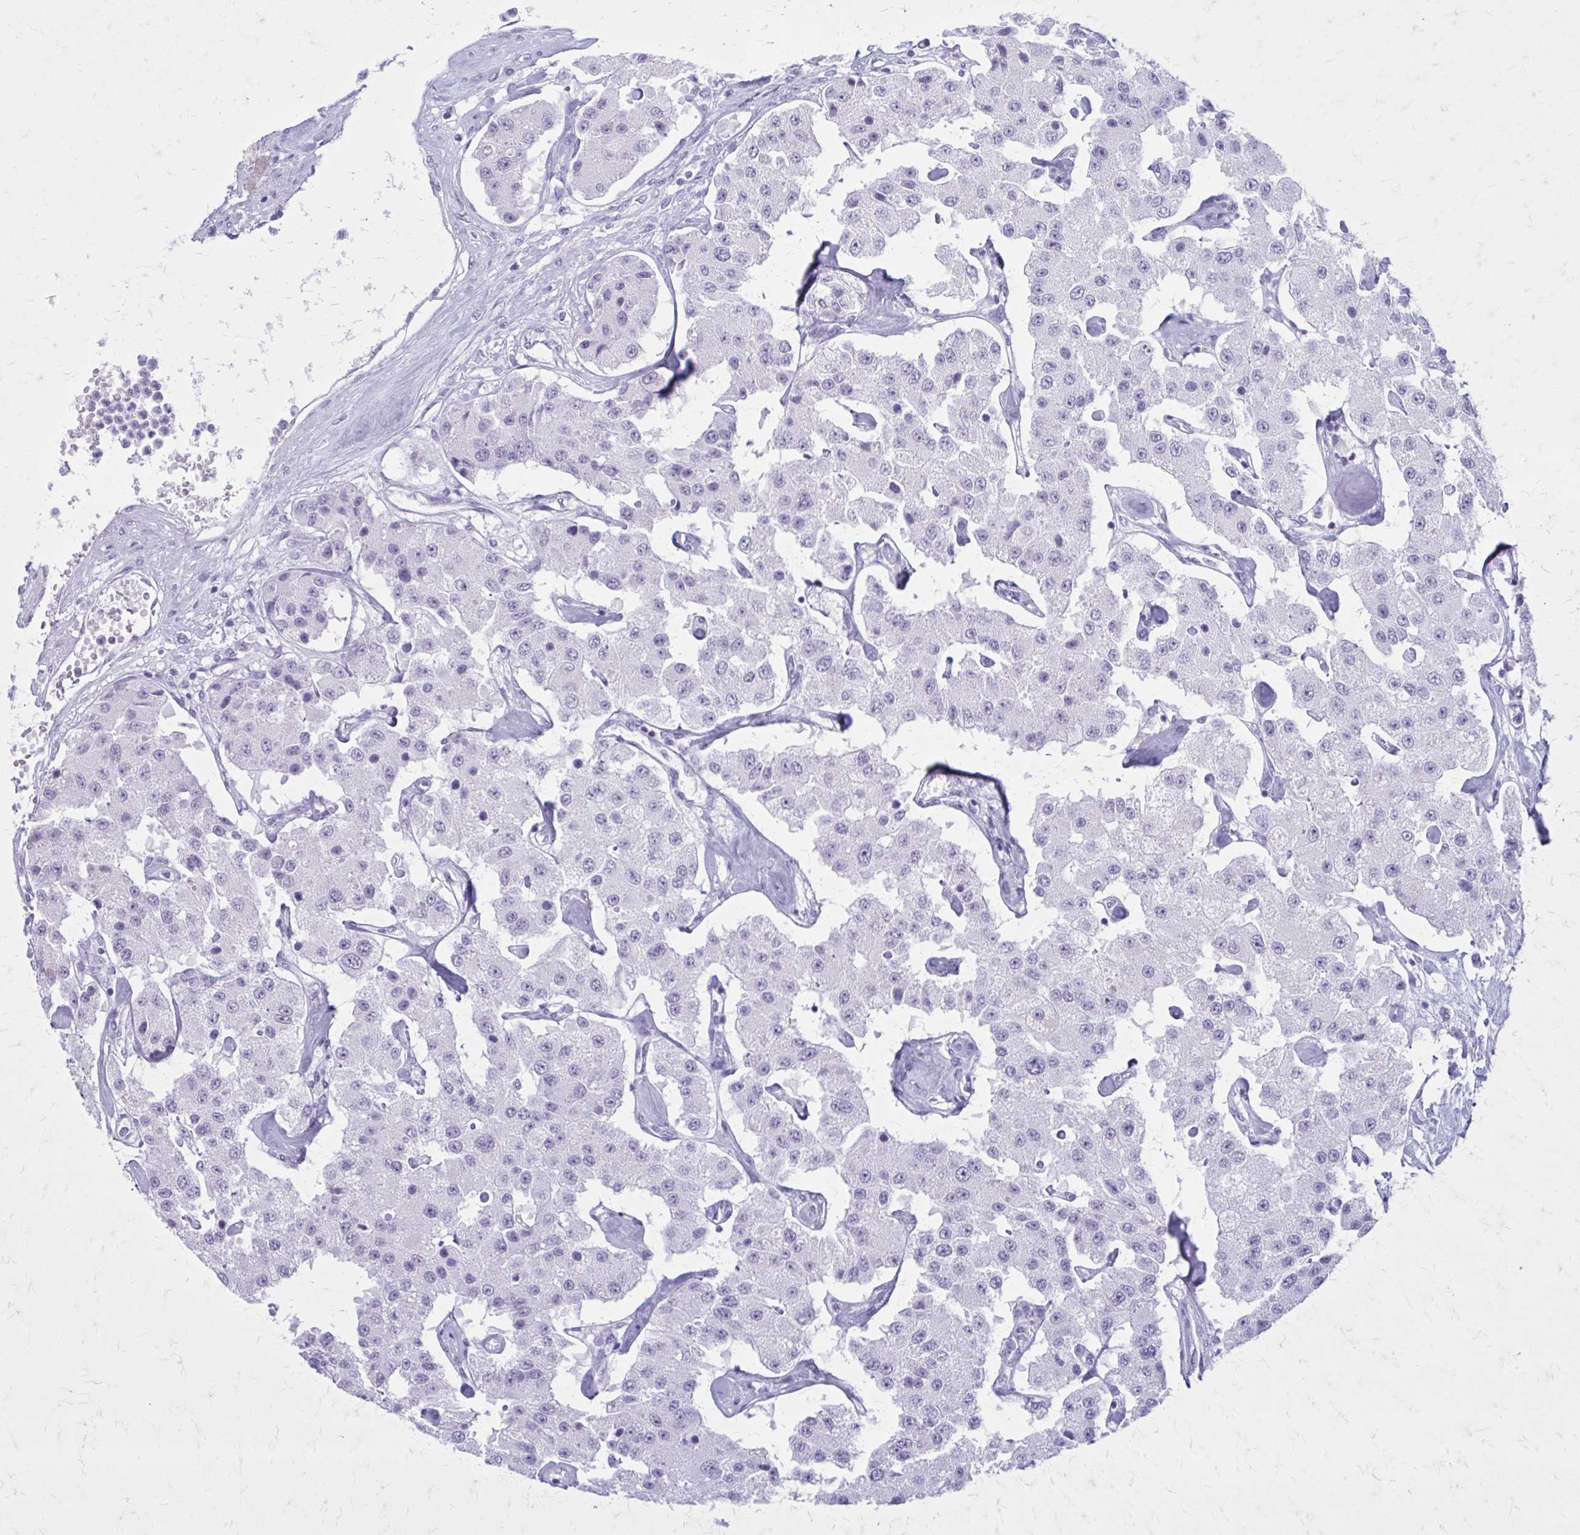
{"staining": {"intensity": "negative", "quantity": "none", "location": "none"}, "tissue": "carcinoid", "cell_type": "Tumor cells", "image_type": "cancer", "snomed": [{"axis": "morphology", "description": "Carcinoid, malignant, NOS"}, {"axis": "topography", "description": "Pancreas"}], "caption": "There is no significant staining in tumor cells of carcinoid.", "gene": "GAD1", "patient": {"sex": "male", "age": 41}}